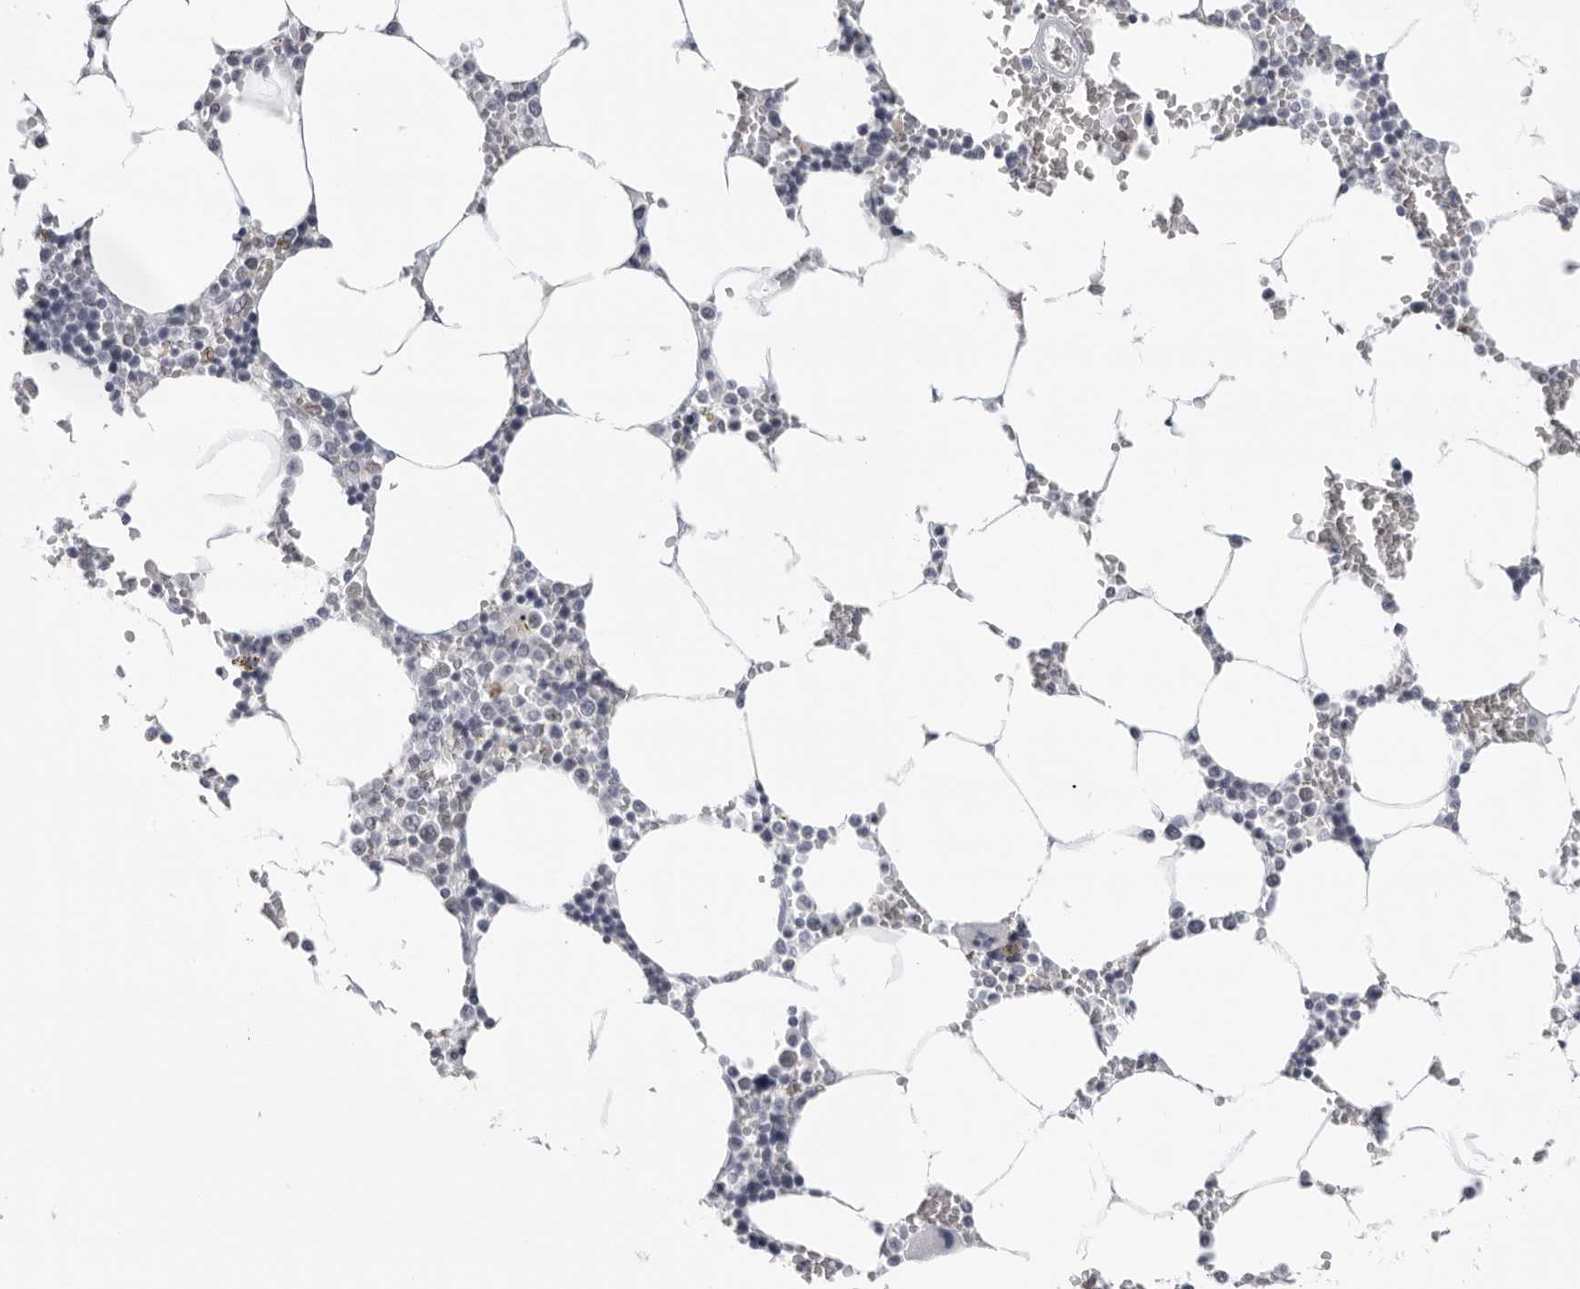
{"staining": {"intensity": "moderate", "quantity": "<25%", "location": "nuclear"}, "tissue": "bone marrow", "cell_type": "Hematopoietic cells", "image_type": "normal", "snomed": [{"axis": "morphology", "description": "Normal tissue, NOS"}, {"axis": "topography", "description": "Bone marrow"}], "caption": "Immunohistochemical staining of normal human bone marrow reveals low levels of moderate nuclear staining in approximately <25% of hematopoietic cells.", "gene": "CPT2", "patient": {"sex": "male", "age": 70}}